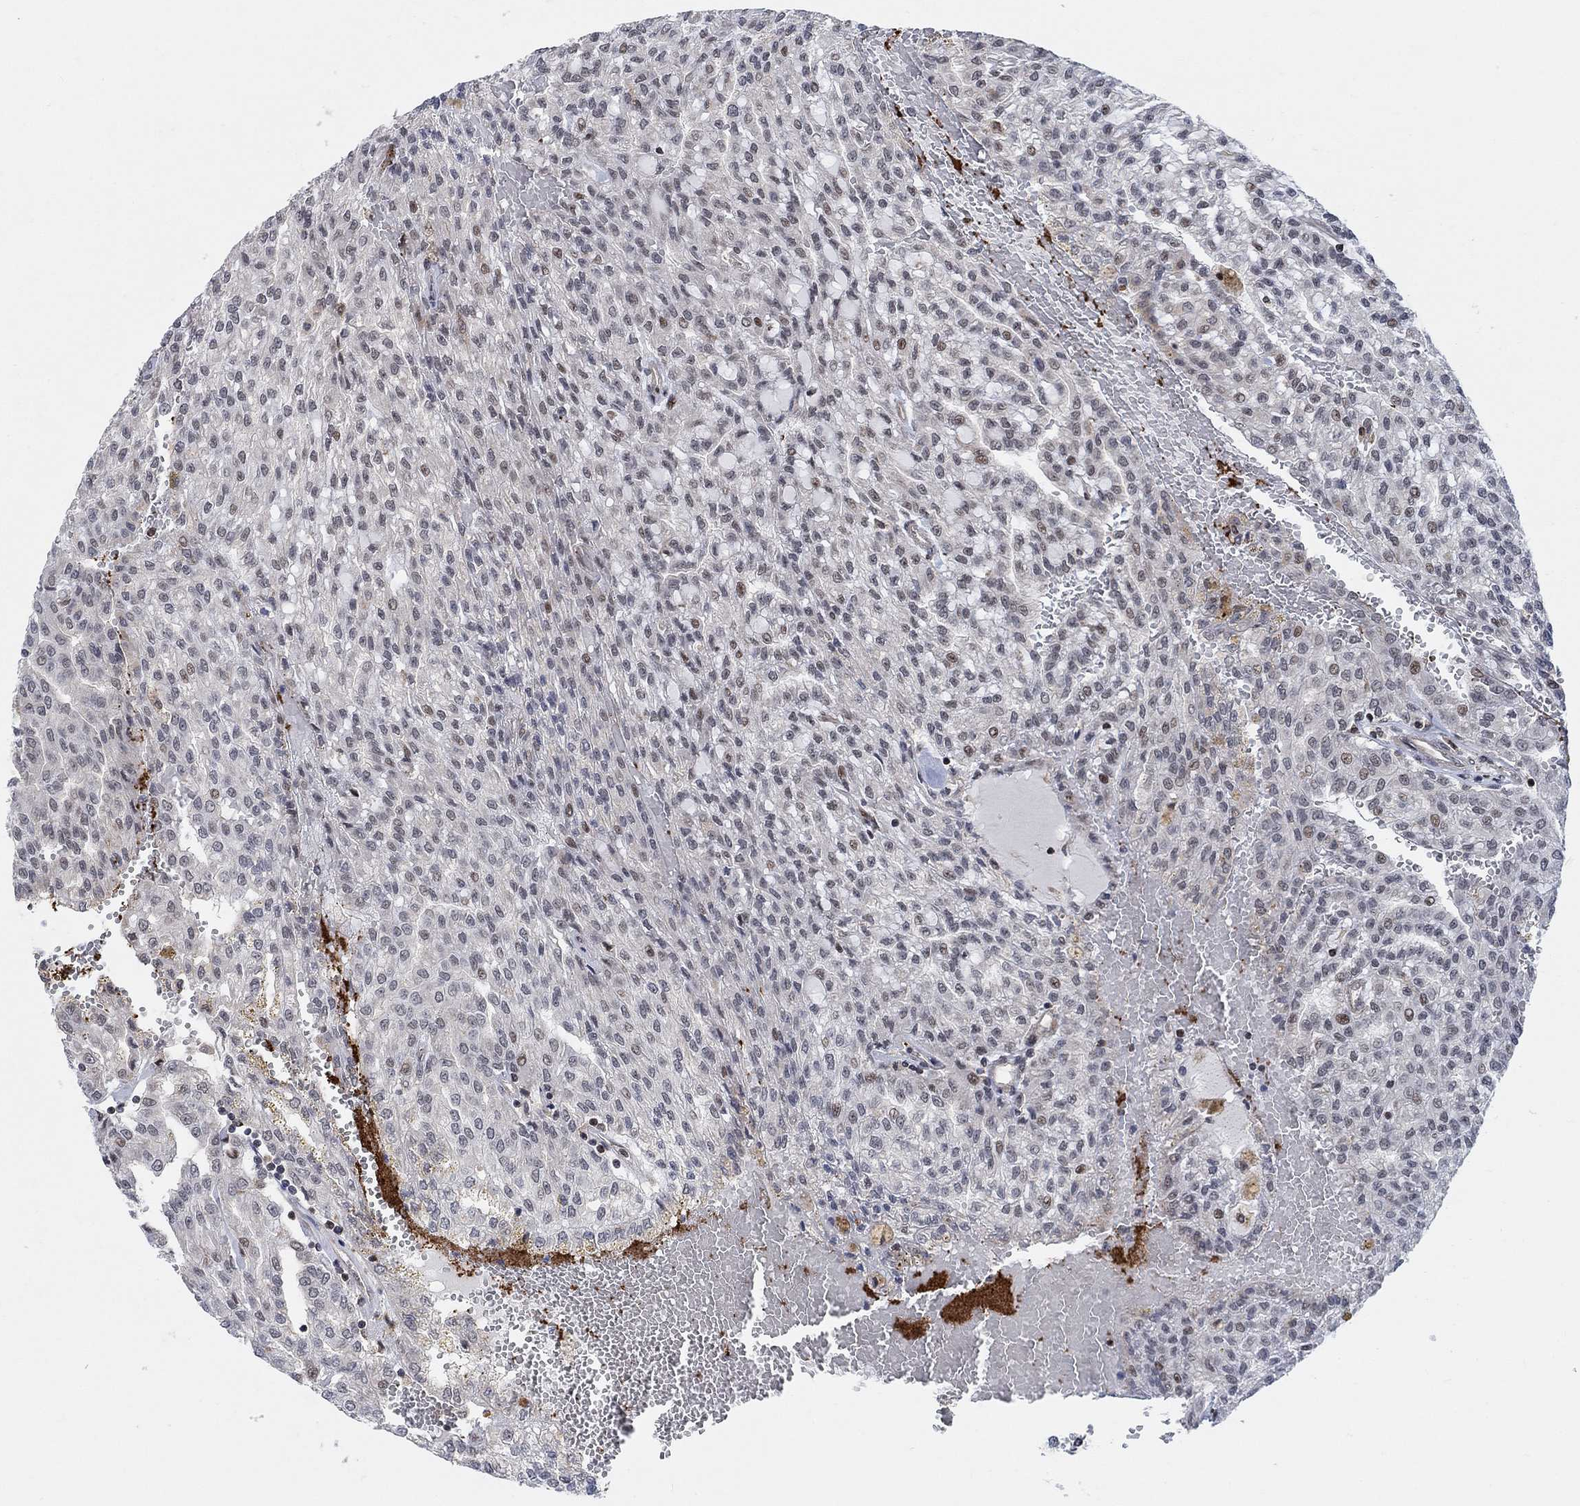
{"staining": {"intensity": "negative", "quantity": "none", "location": "none"}, "tissue": "renal cancer", "cell_type": "Tumor cells", "image_type": "cancer", "snomed": [{"axis": "morphology", "description": "Adenocarcinoma, NOS"}, {"axis": "topography", "description": "Kidney"}], "caption": "Histopathology image shows no significant protein expression in tumor cells of renal cancer (adenocarcinoma).", "gene": "PWWP2B", "patient": {"sex": "male", "age": 63}}